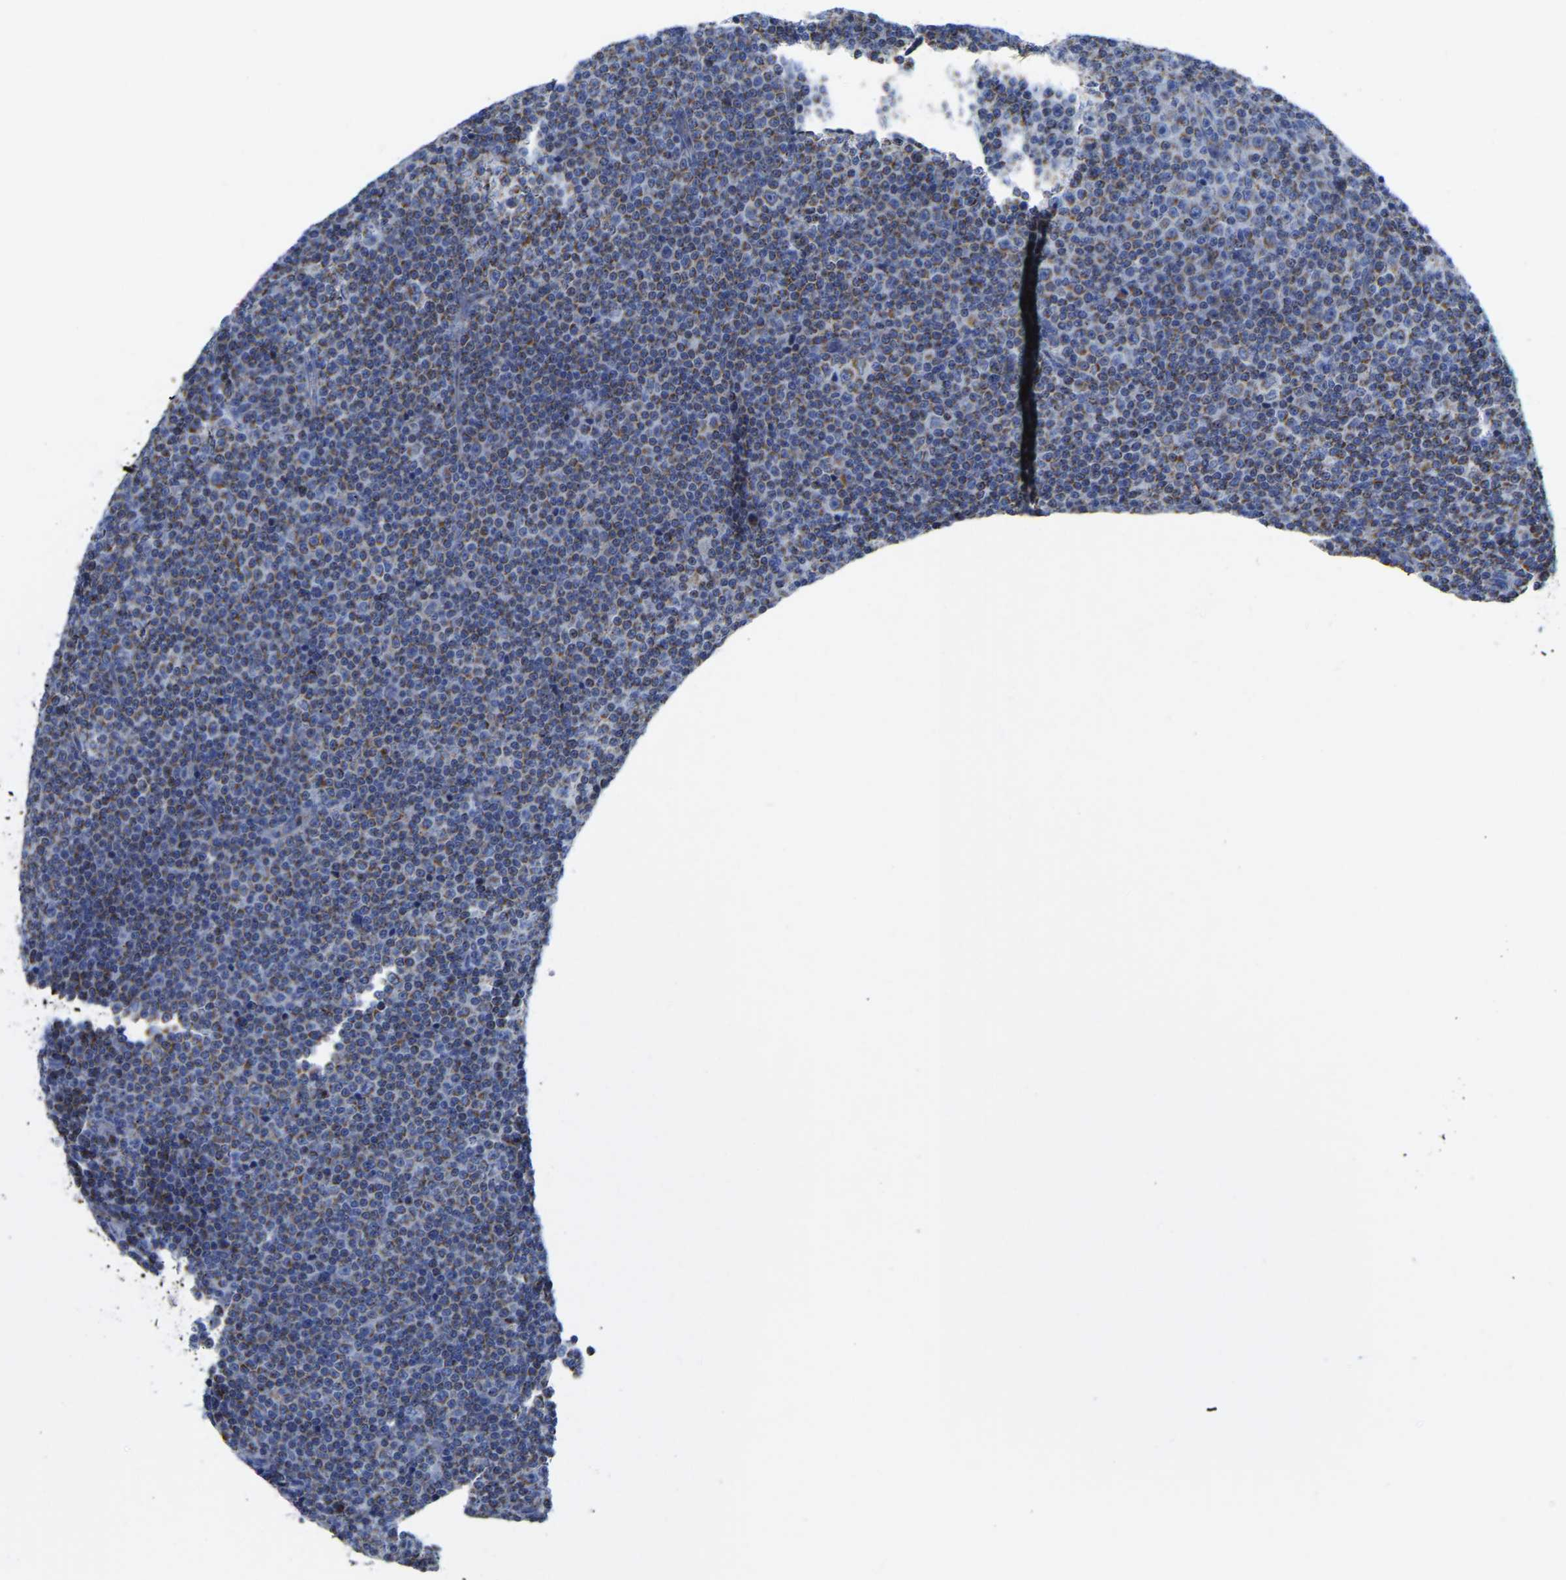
{"staining": {"intensity": "weak", "quantity": "25%-75%", "location": "cytoplasmic/membranous"}, "tissue": "lymphoma", "cell_type": "Tumor cells", "image_type": "cancer", "snomed": [{"axis": "morphology", "description": "Malignant lymphoma, non-Hodgkin's type, Low grade"}, {"axis": "topography", "description": "Lymph node"}], "caption": "Immunohistochemical staining of human lymphoma exhibits low levels of weak cytoplasmic/membranous positivity in about 25%-75% of tumor cells.", "gene": "ETFA", "patient": {"sex": "female", "age": 67}}